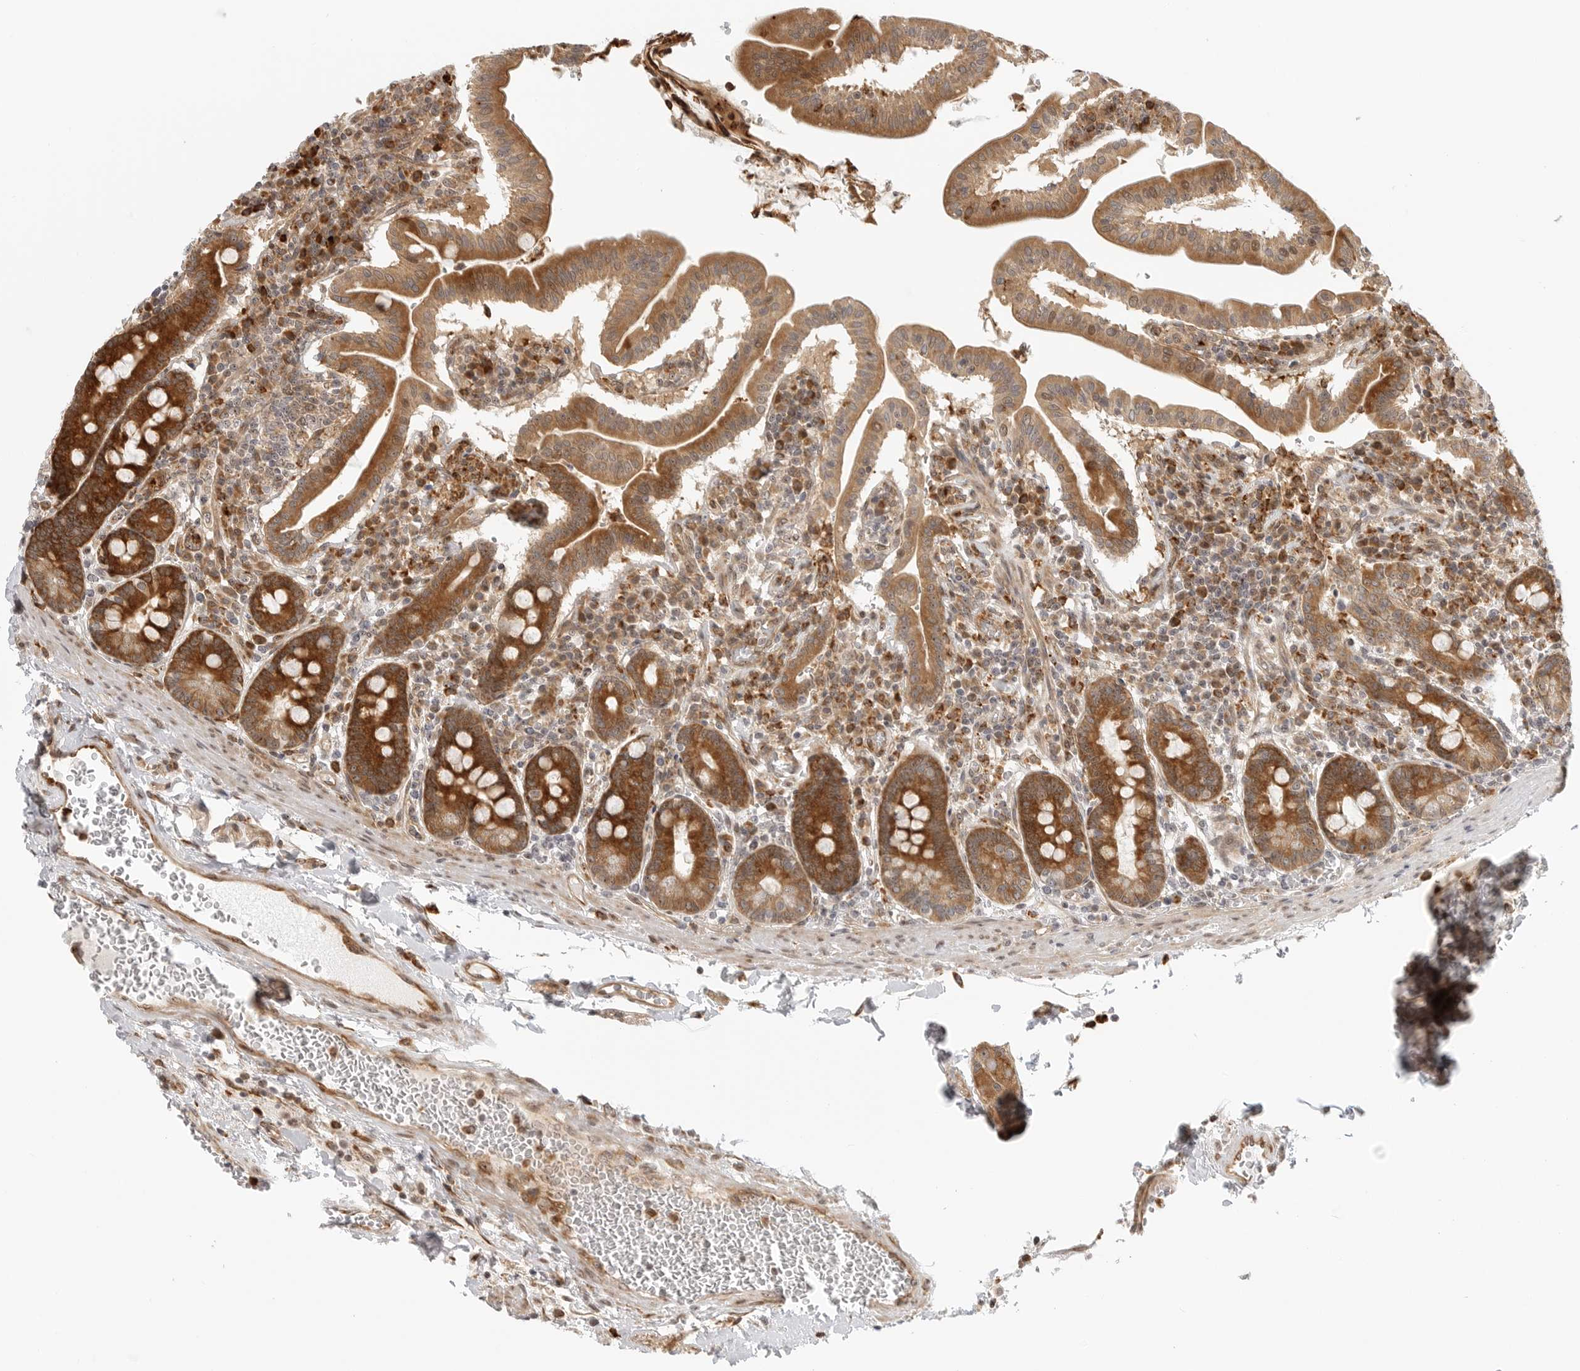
{"staining": {"intensity": "strong", "quantity": ">75%", "location": "cytoplasmic/membranous"}, "tissue": "duodenum", "cell_type": "Glandular cells", "image_type": "normal", "snomed": [{"axis": "morphology", "description": "Normal tissue, NOS"}, {"axis": "morphology", "description": "Adenocarcinoma, NOS"}, {"axis": "topography", "description": "Pancreas"}, {"axis": "topography", "description": "Duodenum"}], "caption": "Strong cytoplasmic/membranous staining is seen in about >75% of glandular cells in benign duodenum. The protein of interest is shown in brown color, while the nuclei are stained blue.", "gene": "DSCC1", "patient": {"sex": "male", "age": 50}}